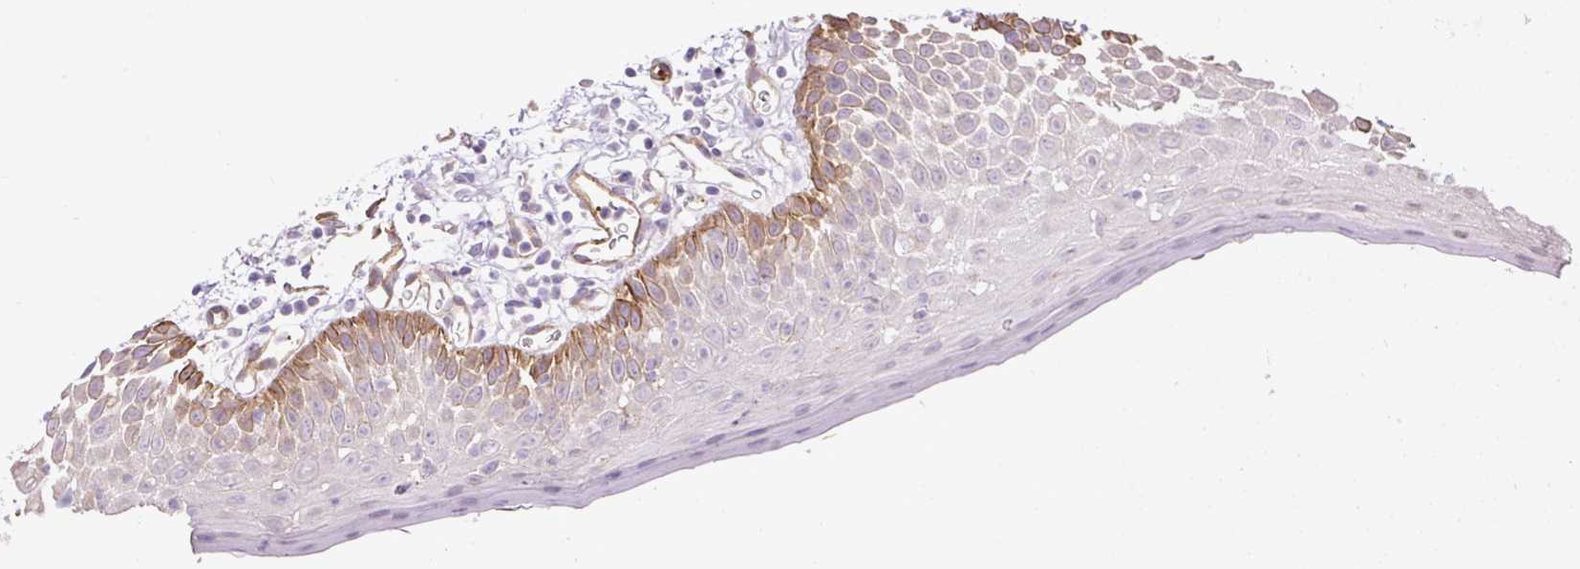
{"staining": {"intensity": "moderate", "quantity": "<25%", "location": "cytoplasmic/membranous"}, "tissue": "oral mucosa", "cell_type": "Squamous epithelial cells", "image_type": "normal", "snomed": [{"axis": "morphology", "description": "Normal tissue, NOS"}, {"axis": "morphology", "description": "Squamous cell carcinoma, NOS"}, {"axis": "topography", "description": "Oral tissue"}, {"axis": "topography", "description": "Tounge, NOS"}, {"axis": "topography", "description": "Head-Neck"}], "caption": "This is an image of IHC staining of unremarkable oral mucosa, which shows moderate expression in the cytoplasmic/membranous of squamous epithelial cells.", "gene": "MAGEB16", "patient": {"sex": "male", "age": 76}}